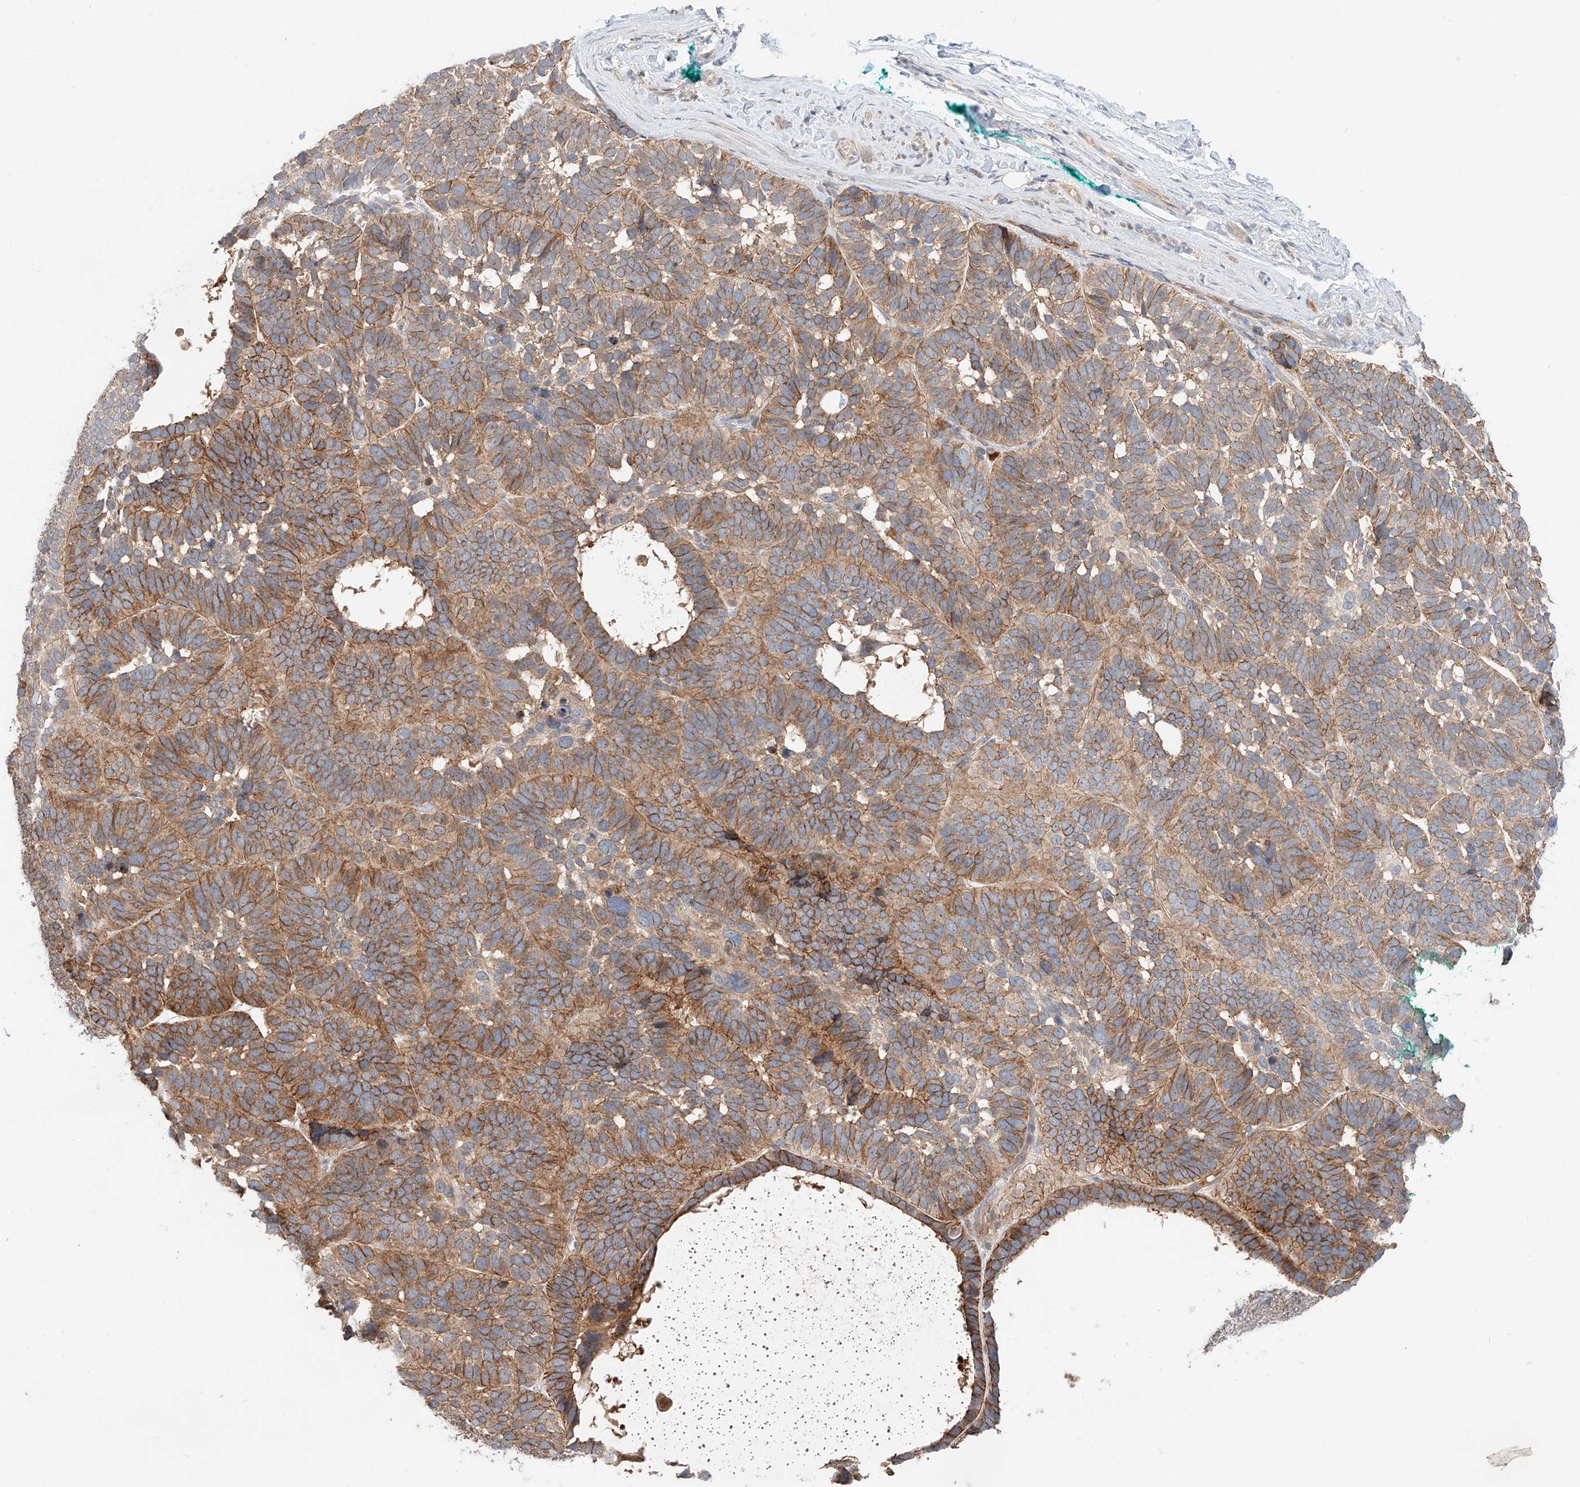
{"staining": {"intensity": "moderate", "quantity": ">75%", "location": "cytoplasmic/membranous"}, "tissue": "skin cancer", "cell_type": "Tumor cells", "image_type": "cancer", "snomed": [{"axis": "morphology", "description": "Basal cell carcinoma"}, {"axis": "topography", "description": "Skin"}], "caption": "Human basal cell carcinoma (skin) stained for a protein (brown) demonstrates moderate cytoplasmic/membranous positive positivity in approximately >75% of tumor cells.", "gene": "XPNPEP1", "patient": {"sex": "male", "age": 62}}